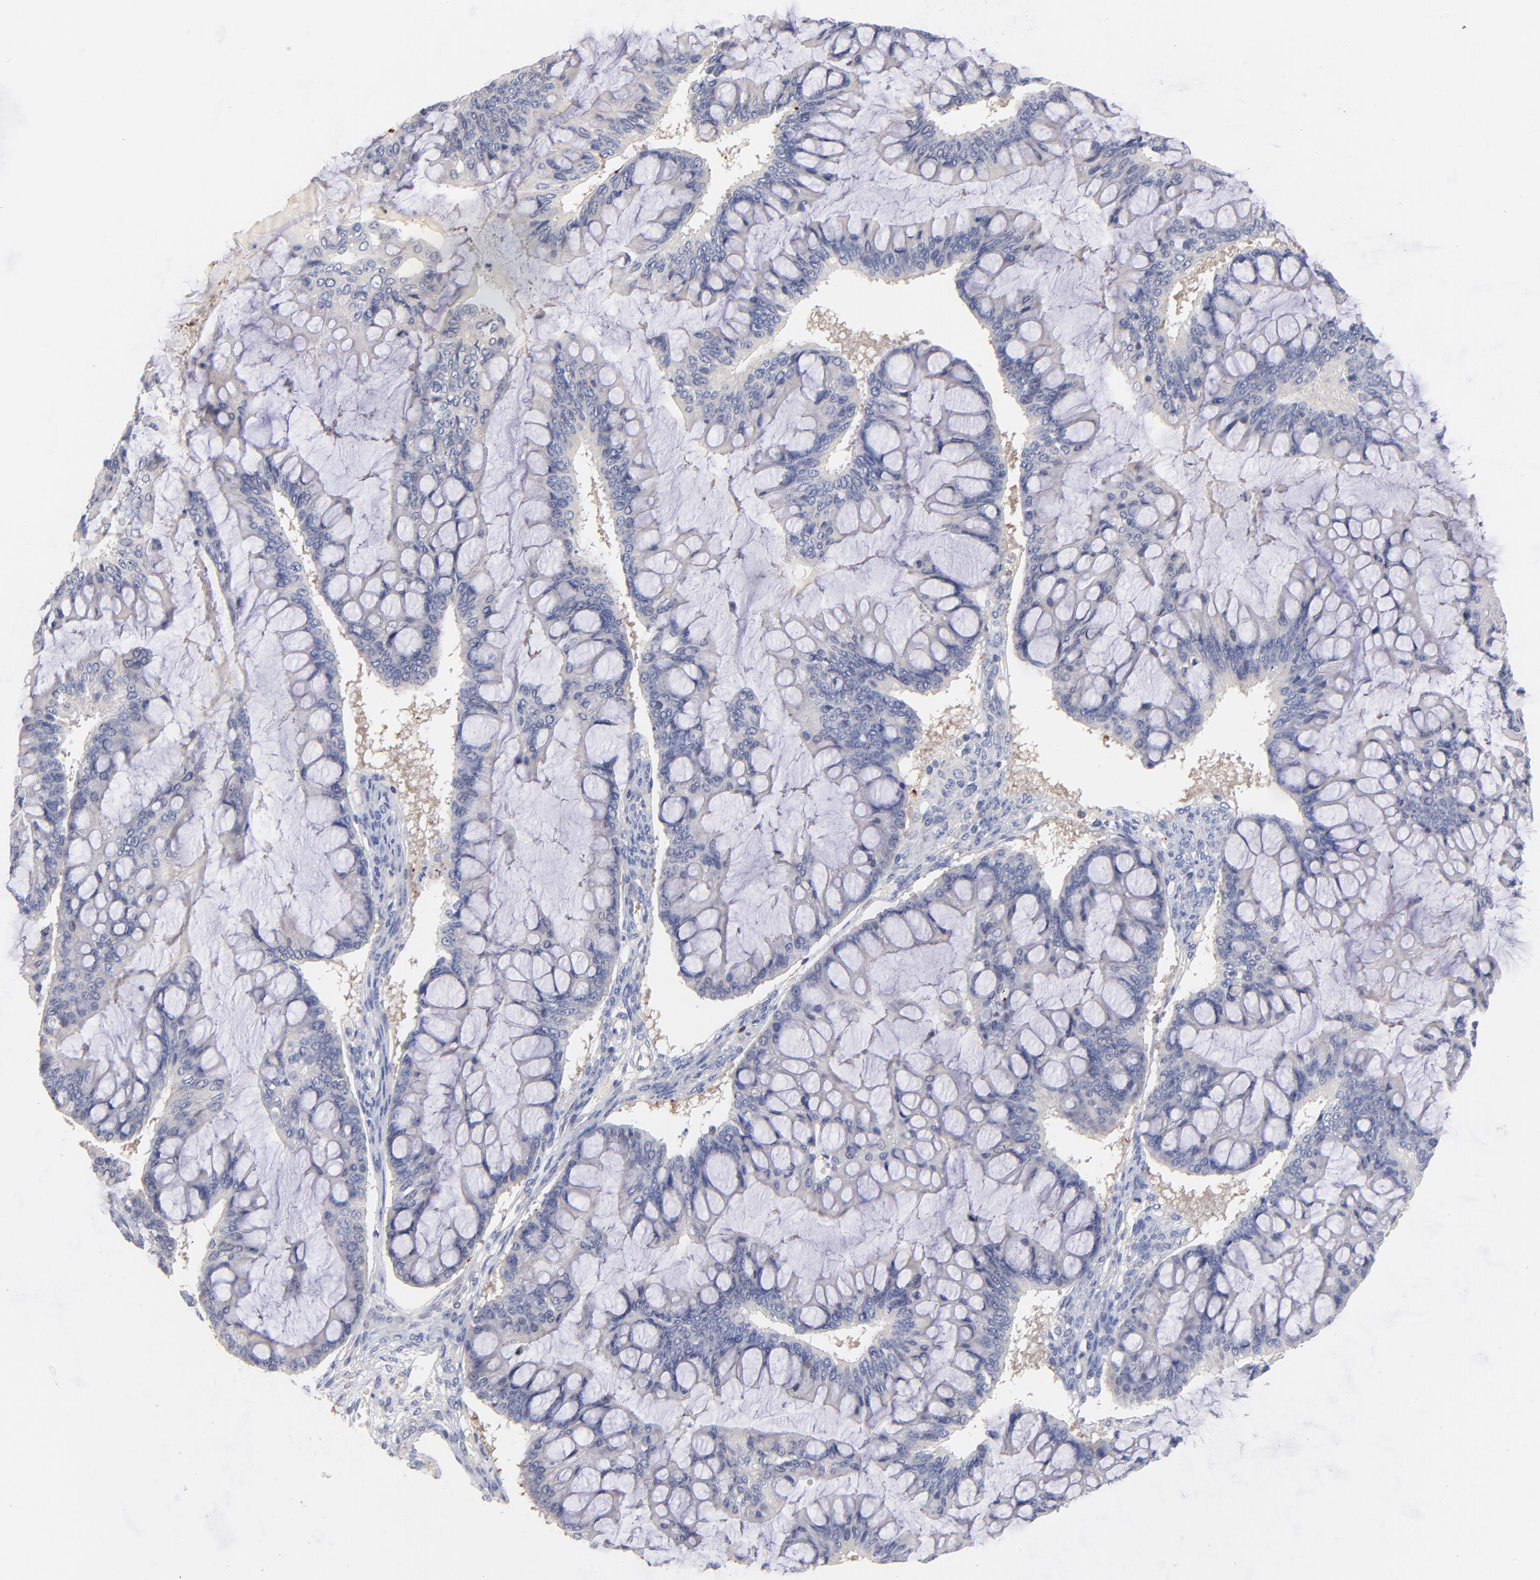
{"staining": {"intensity": "negative", "quantity": "none", "location": "none"}, "tissue": "ovarian cancer", "cell_type": "Tumor cells", "image_type": "cancer", "snomed": [{"axis": "morphology", "description": "Cystadenocarcinoma, mucinous, NOS"}, {"axis": "topography", "description": "Ovary"}], "caption": "The photomicrograph exhibits no significant positivity in tumor cells of ovarian cancer (mucinous cystadenocarcinoma).", "gene": "KREMEN2", "patient": {"sex": "female", "age": 73}}